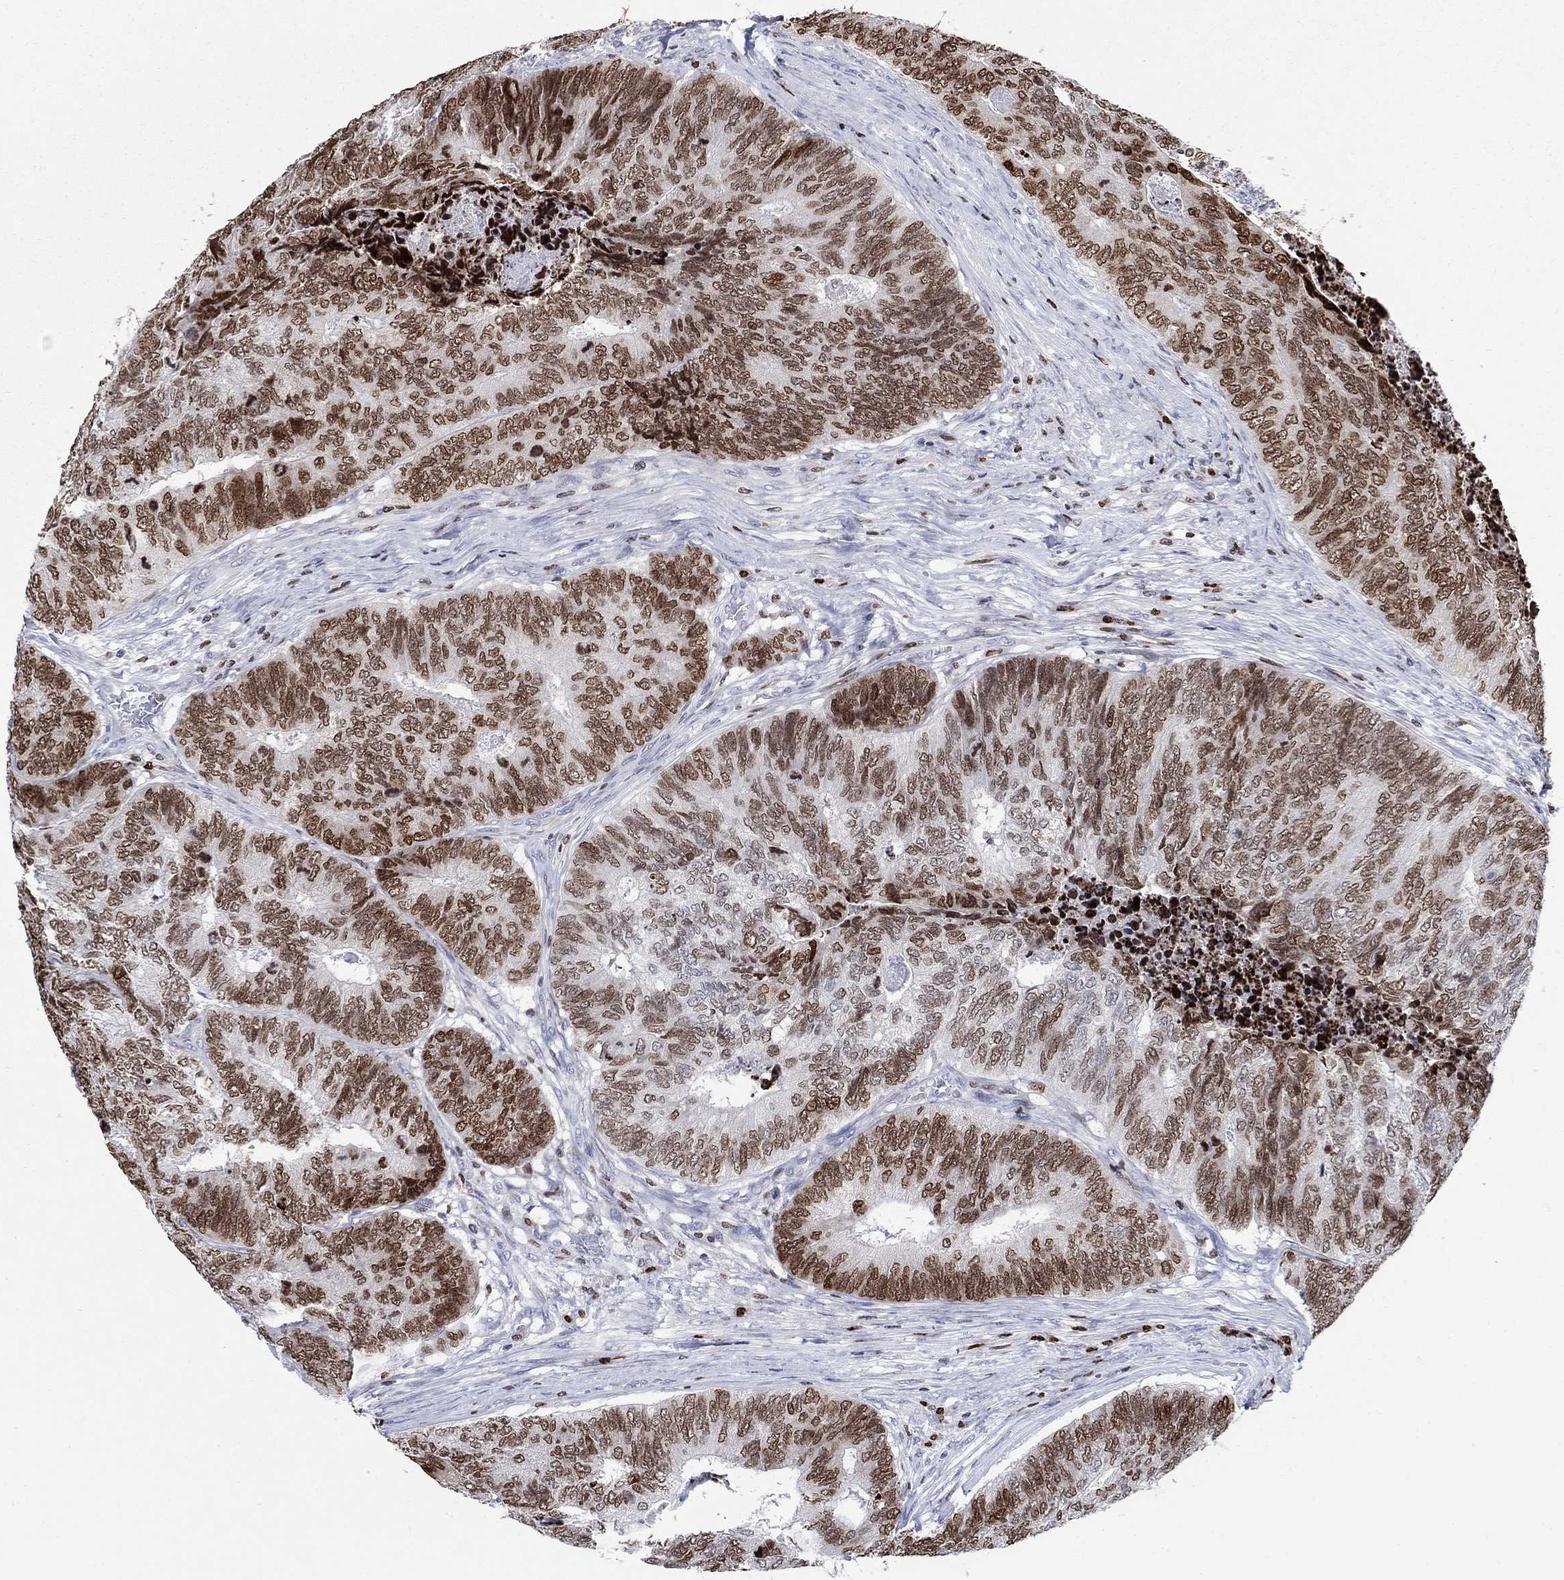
{"staining": {"intensity": "moderate", "quantity": "25%-75%", "location": "nuclear"}, "tissue": "colorectal cancer", "cell_type": "Tumor cells", "image_type": "cancer", "snomed": [{"axis": "morphology", "description": "Adenocarcinoma, NOS"}, {"axis": "topography", "description": "Colon"}], "caption": "A photomicrograph of human adenocarcinoma (colorectal) stained for a protein demonstrates moderate nuclear brown staining in tumor cells.", "gene": "HMGA1", "patient": {"sex": "female", "age": 67}}